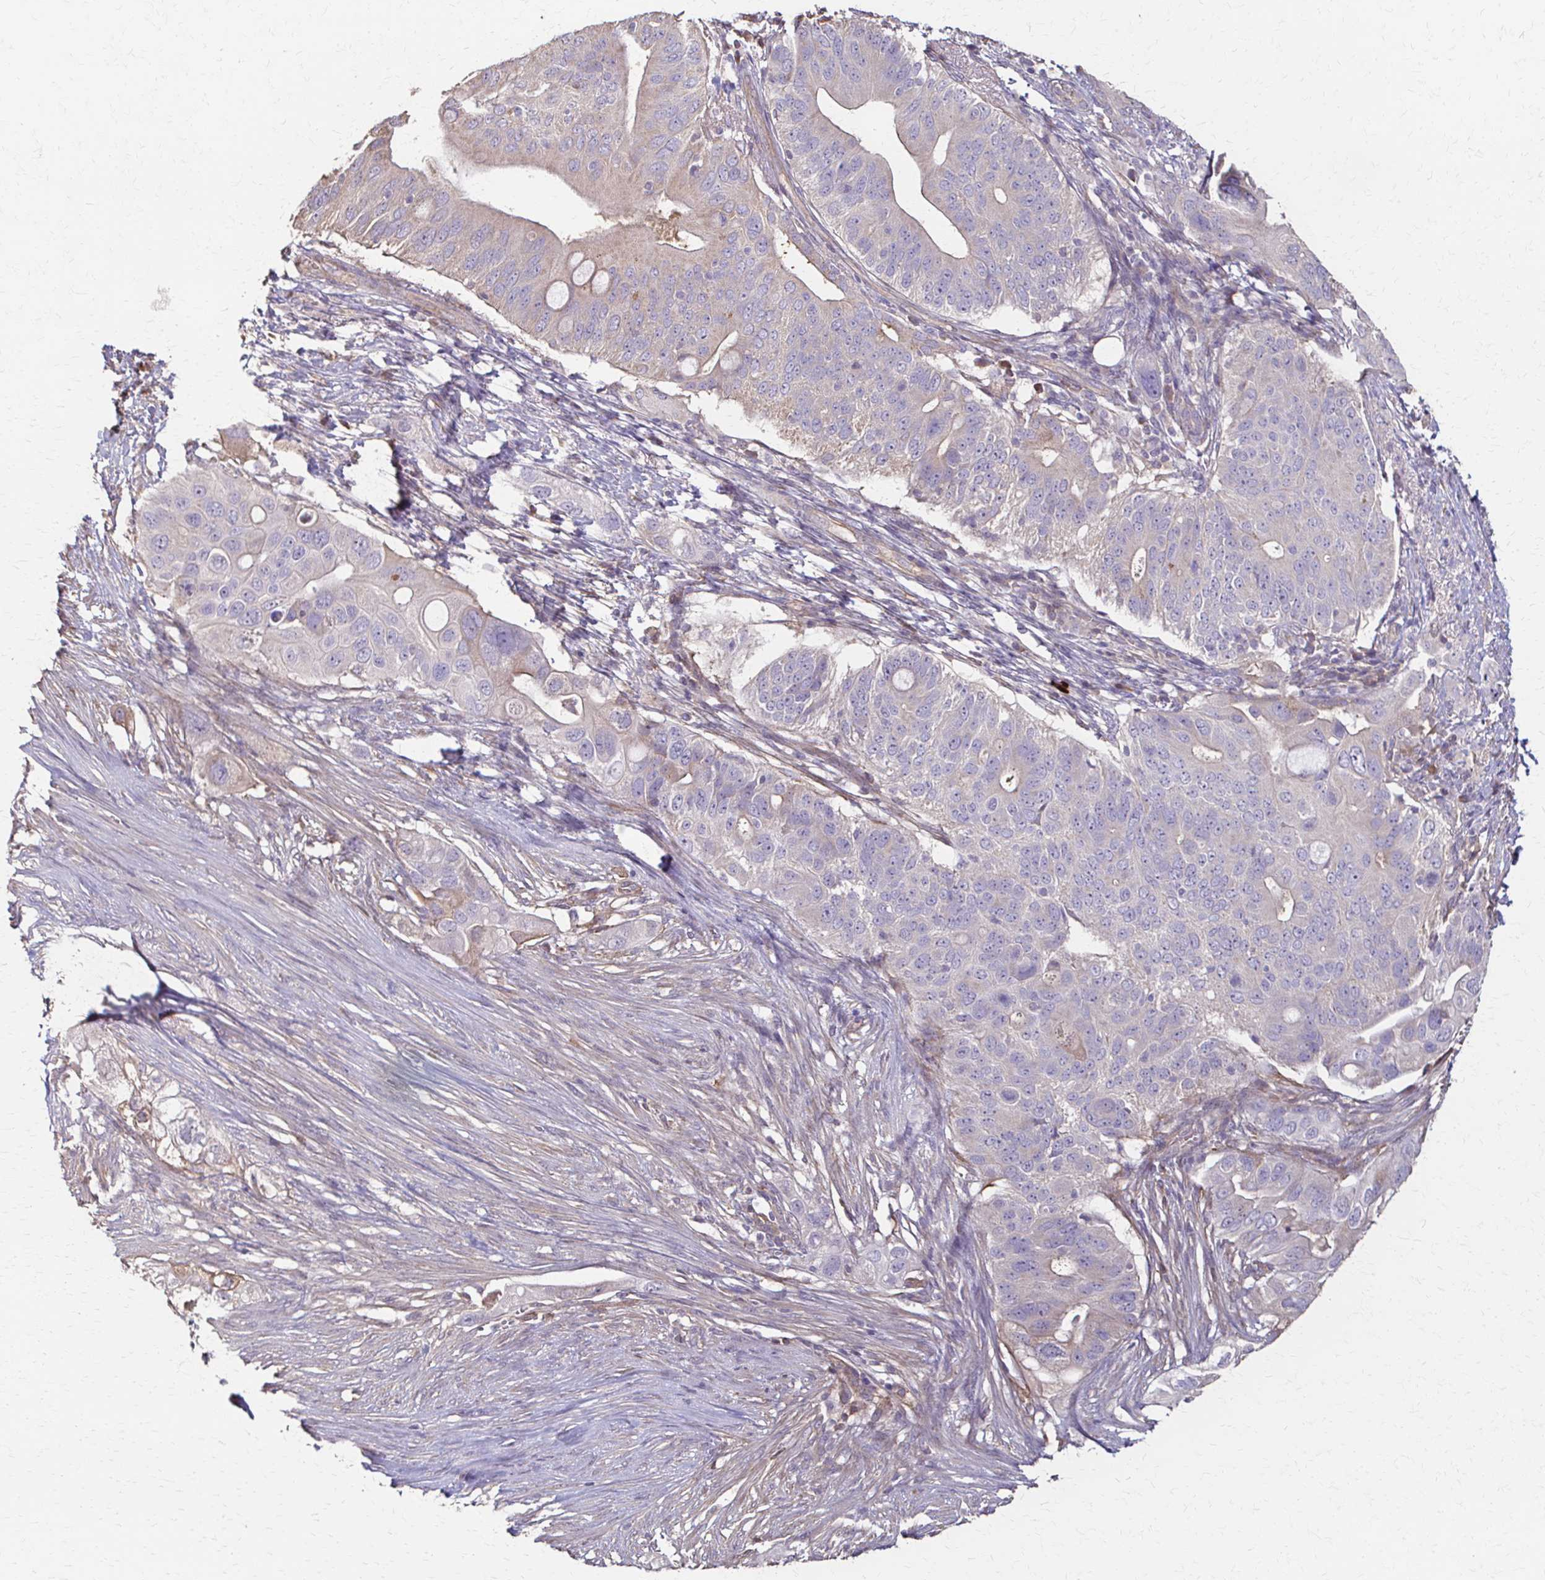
{"staining": {"intensity": "weak", "quantity": "<25%", "location": "cytoplasmic/membranous"}, "tissue": "pancreatic cancer", "cell_type": "Tumor cells", "image_type": "cancer", "snomed": [{"axis": "morphology", "description": "Adenocarcinoma, NOS"}, {"axis": "topography", "description": "Pancreas"}], "caption": "Immunohistochemical staining of pancreatic adenocarcinoma shows no significant positivity in tumor cells.", "gene": "IL18BP", "patient": {"sex": "female", "age": 72}}